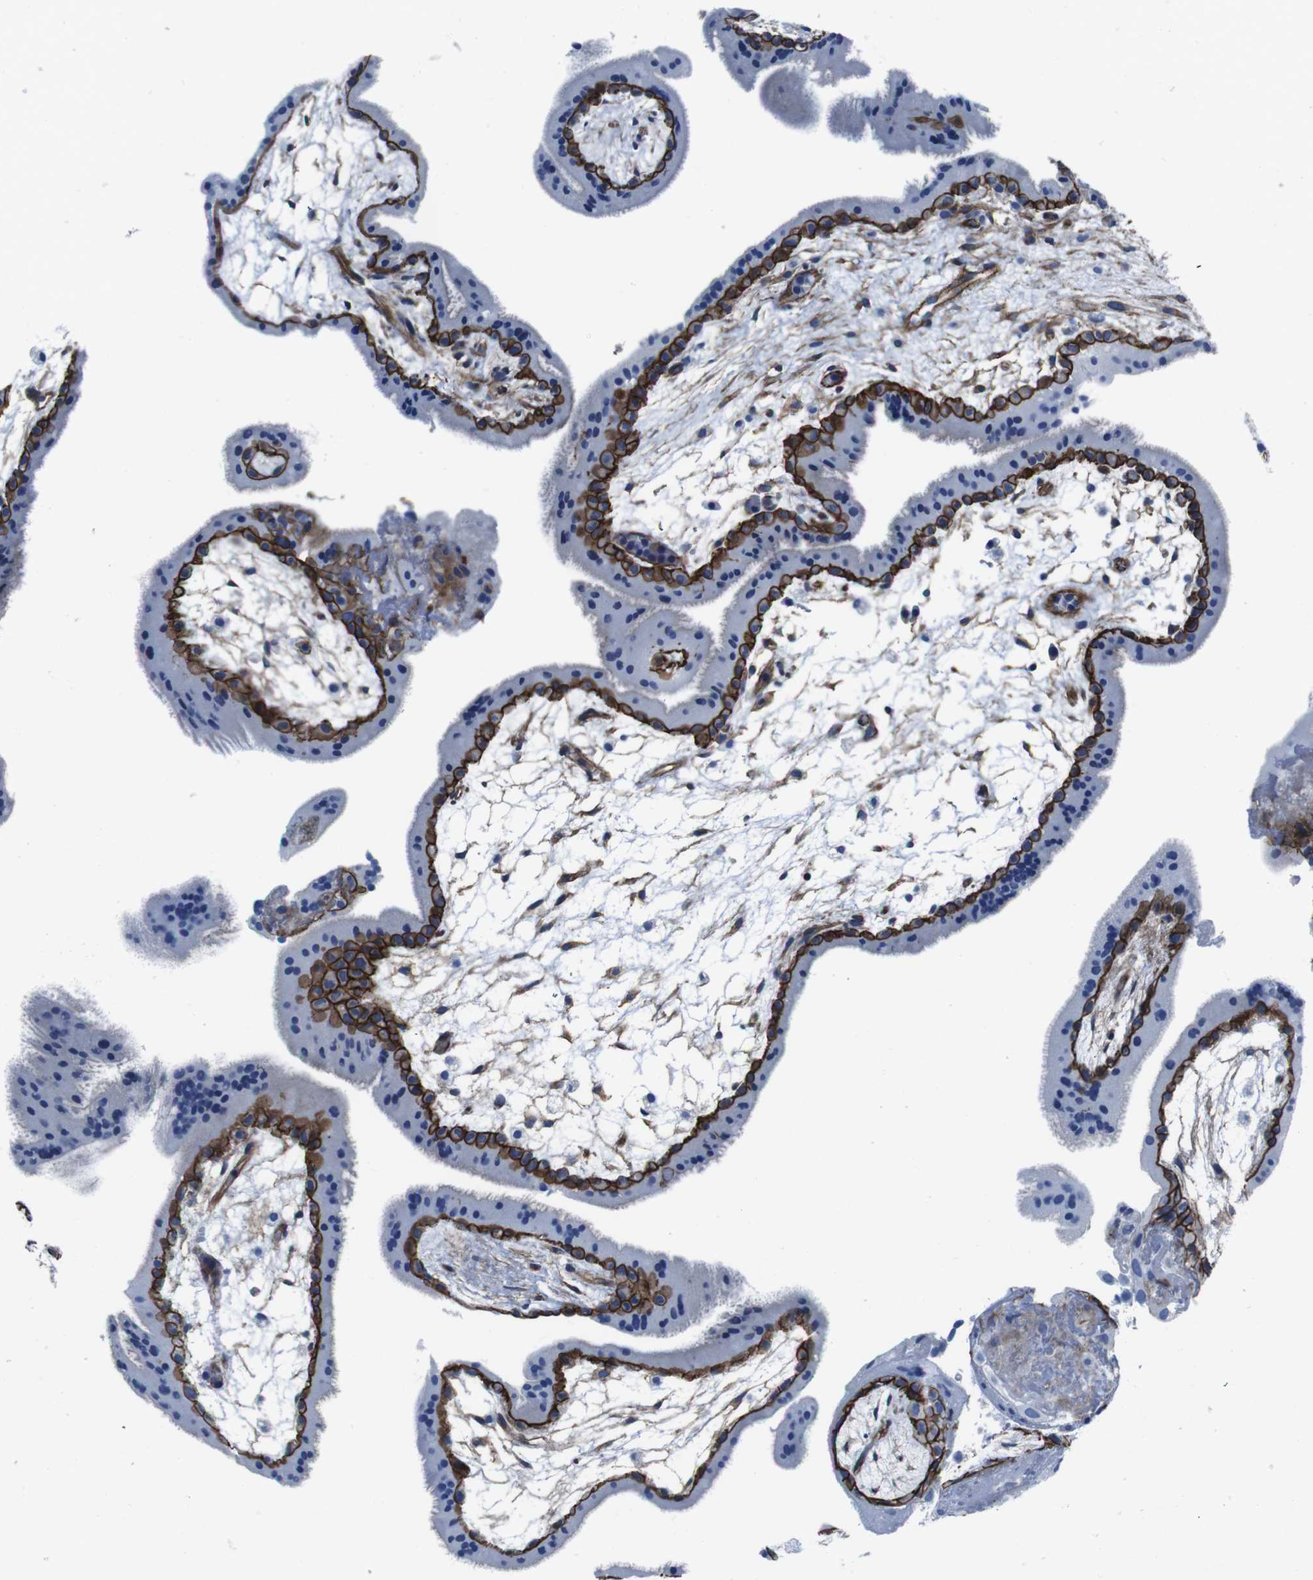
{"staining": {"intensity": "strong", "quantity": "25%-75%", "location": "cytoplasmic/membranous"}, "tissue": "placenta", "cell_type": "Trophoblastic cells", "image_type": "normal", "snomed": [{"axis": "morphology", "description": "Normal tissue, NOS"}, {"axis": "topography", "description": "Placenta"}], "caption": "Immunohistochemical staining of normal human placenta shows 25%-75% levels of strong cytoplasmic/membranous protein positivity in about 25%-75% of trophoblastic cells. (Stains: DAB in brown, nuclei in blue, Microscopy: brightfield microscopy at high magnification).", "gene": "NUMB", "patient": {"sex": "female", "age": 19}}